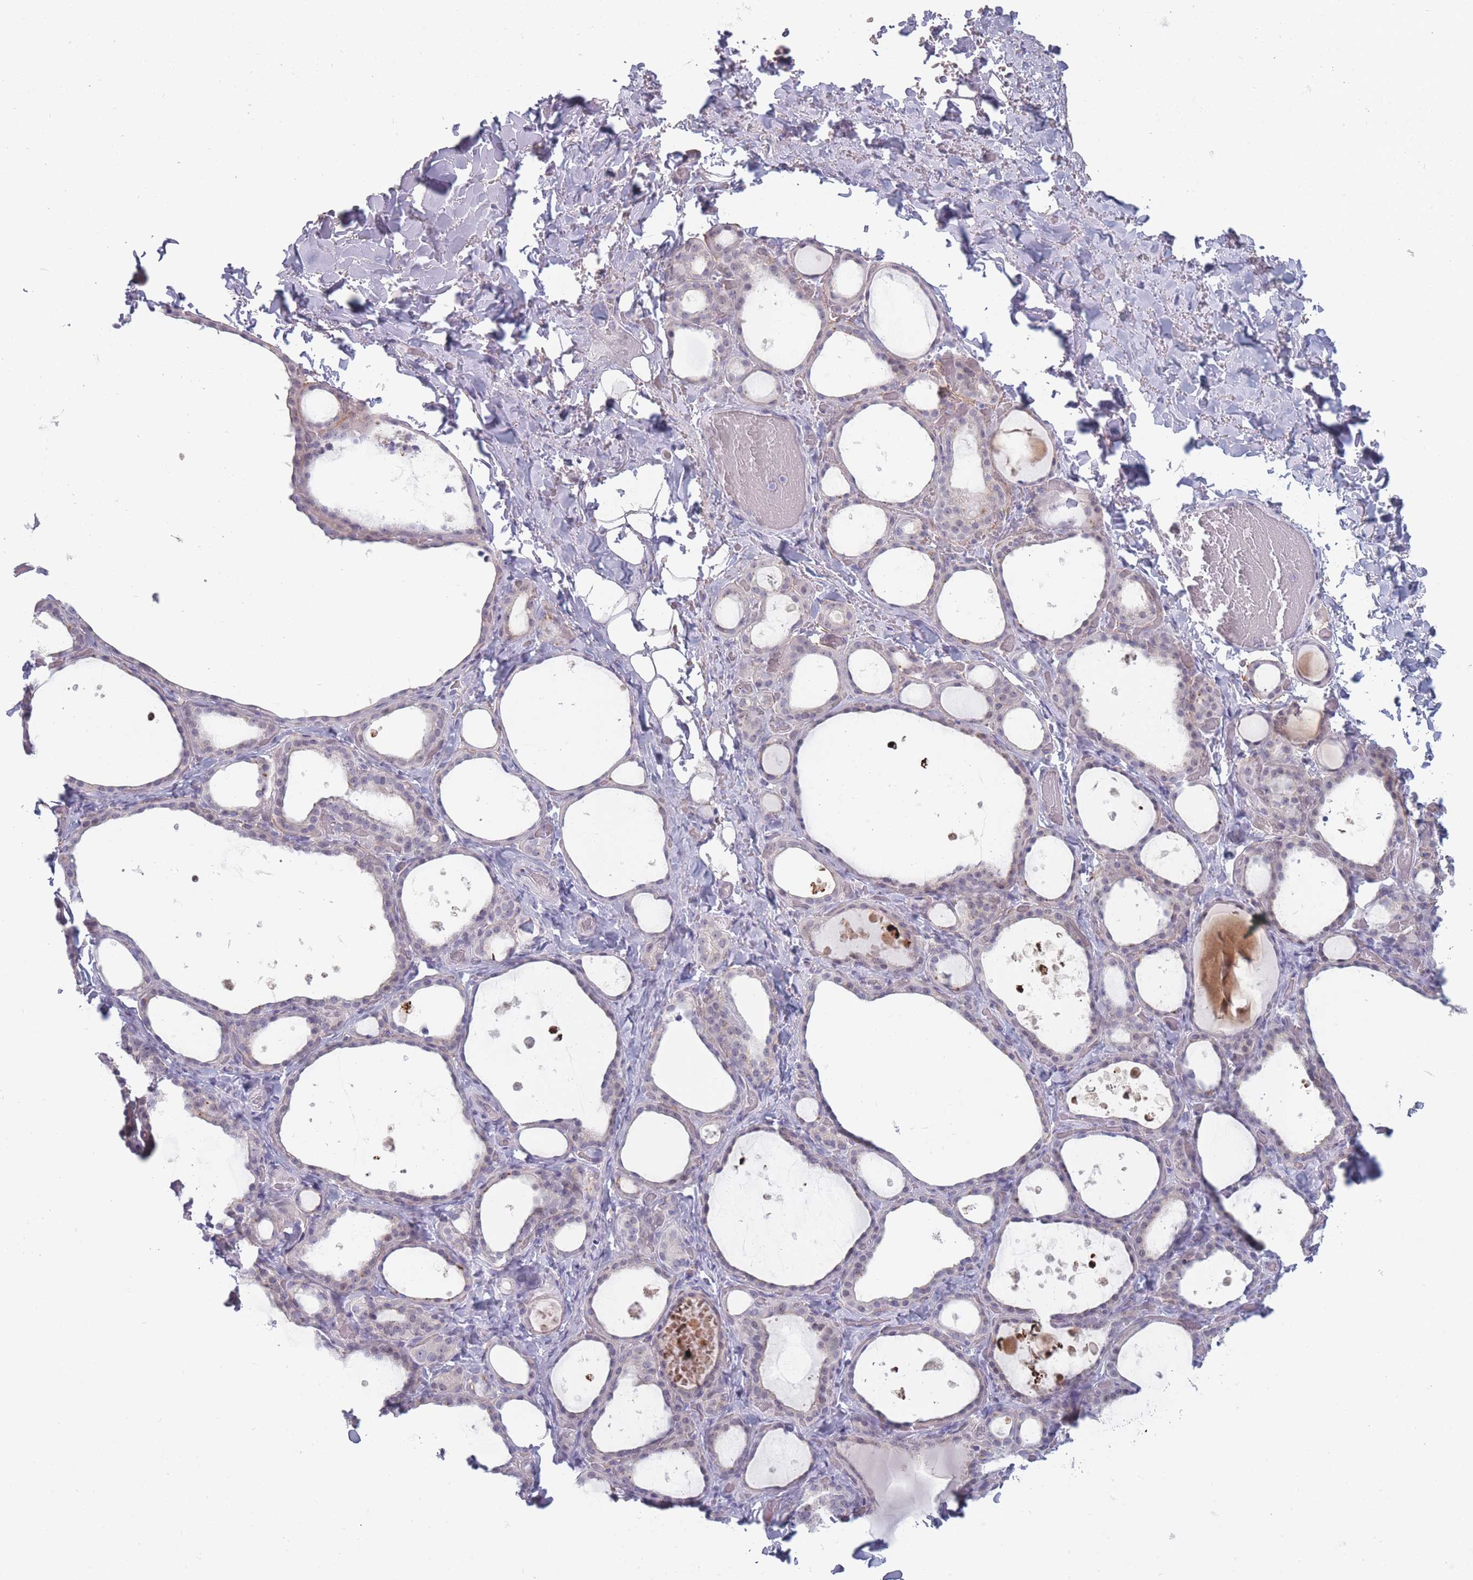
{"staining": {"intensity": "negative", "quantity": "none", "location": "none"}, "tissue": "thyroid gland", "cell_type": "Glandular cells", "image_type": "normal", "snomed": [{"axis": "morphology", "description": "Normal tissue, NOS"}, {"axis": "topography", "description": "Thyroid gland"}], "caption": "The micrograph displays no staining of glandular cells in unremarkable thyroid gland.", "gene": "ROS1", "patient": {"sex": "female", "age": 44}}